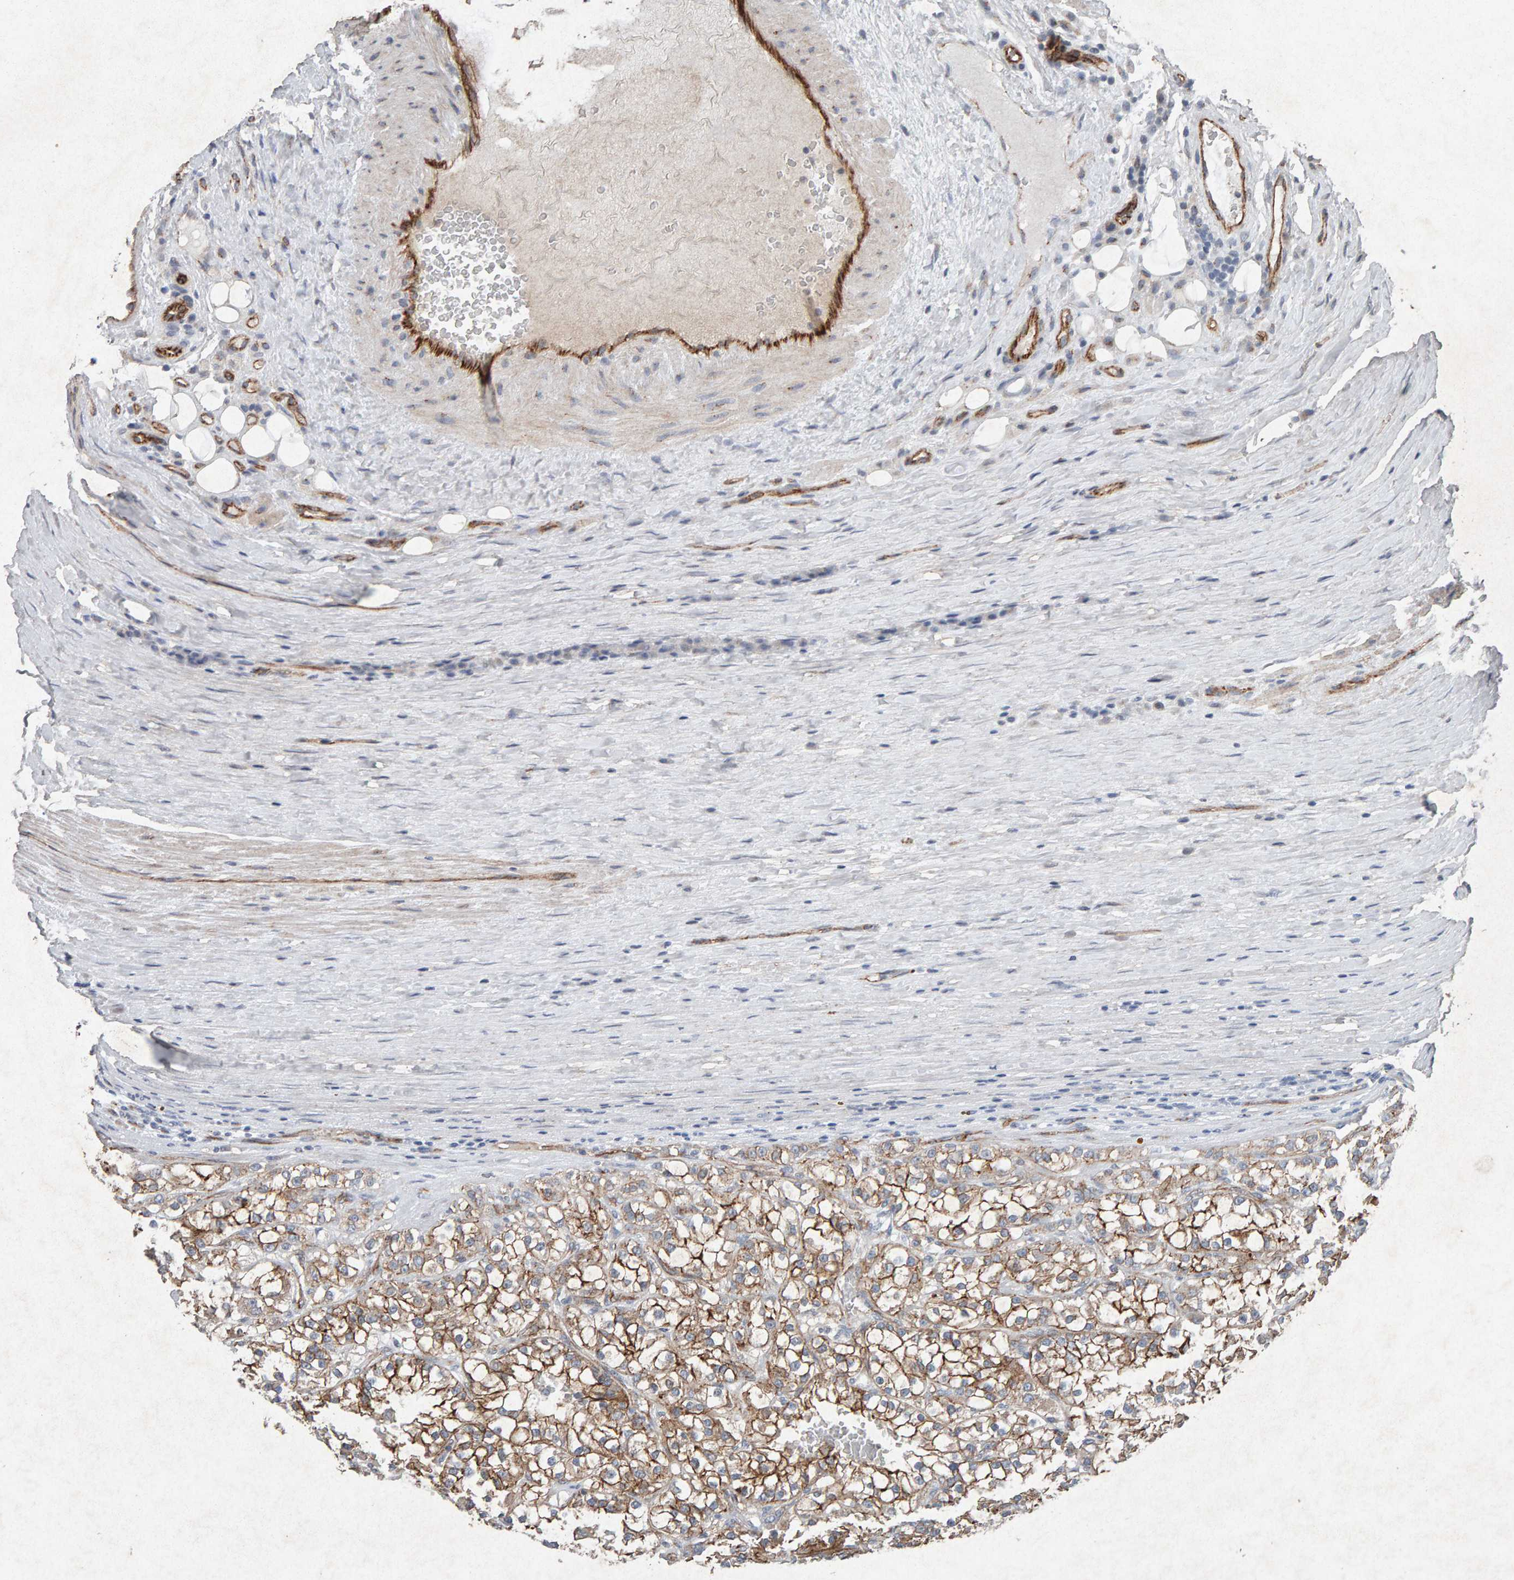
{"staining": {"intensity": "moderate", "quantity": ">75%", "location": "cytoplasmic/membranous"}, "tissue": "renal cancer", "cell_type": "Tumor cells", "image_type": "cancer", "snomed": [{"axis": "morphology", "description": "Adenocarcinoma, NOS"}, {"axis": "topography", "description": "Kidney"}], "caption": "About >75% of tumor cells in human adenocarcinoma (renal) display moderate cytoplasmic/membranous protein expression as visualized by brown immunohistochemical staining.", "gene": "PTPRM", "patient": {"sex": "female", "age": 52}}